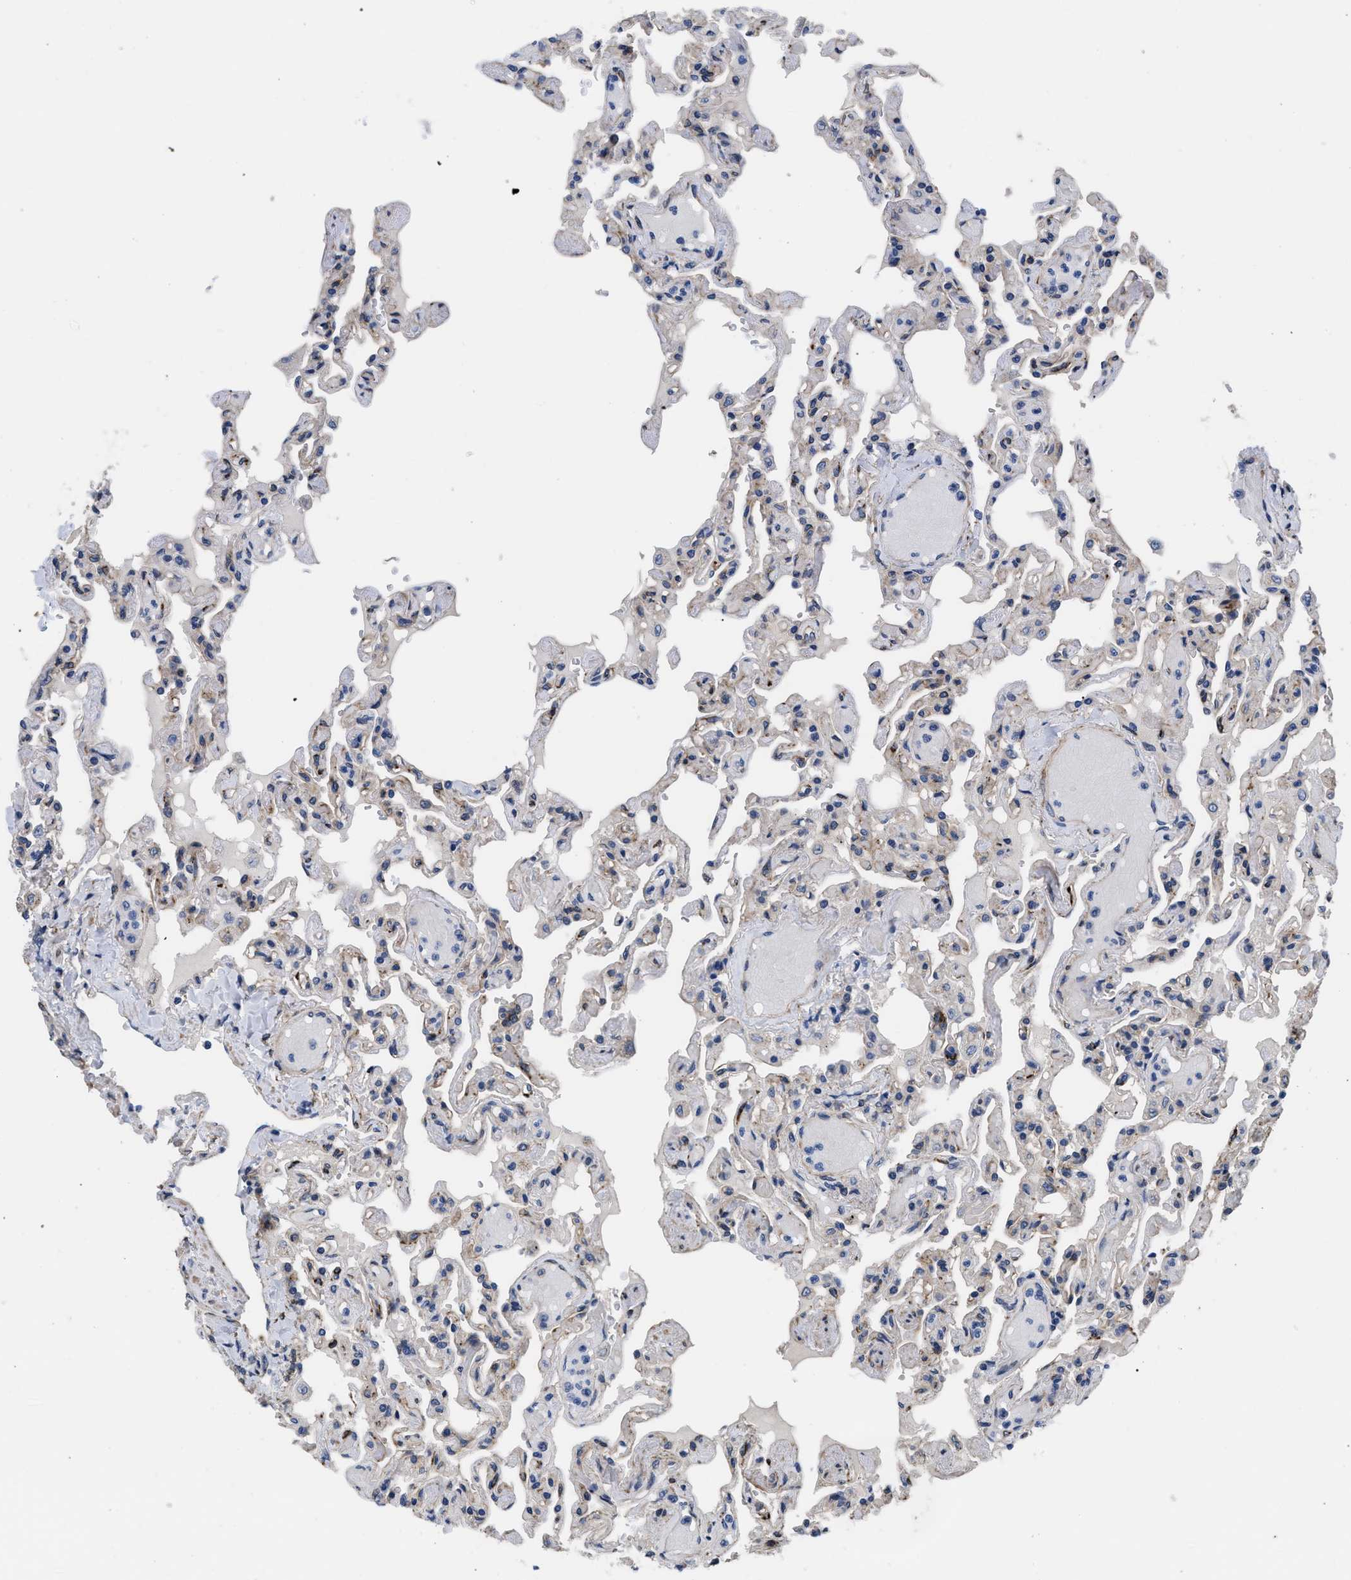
{"staining": {"intensity": "negative", "quantity": "none", "location": "none"}, "tissue": "lung", "cell_type": "Alveolar cells", "image_type": "normal", "snomed": [{"axis": "morphology", "description": "Normal tissue, NOS"}, {"axis": "topography", "description": "Lung"}], "caption": "DAB (3,3'-diaminobenzidine) immunohistochemical staining of normal human lung displays no significant expression in alveolar cells.", "gene": "SQLE", "patient": {"sex": "male", "age": 21}}